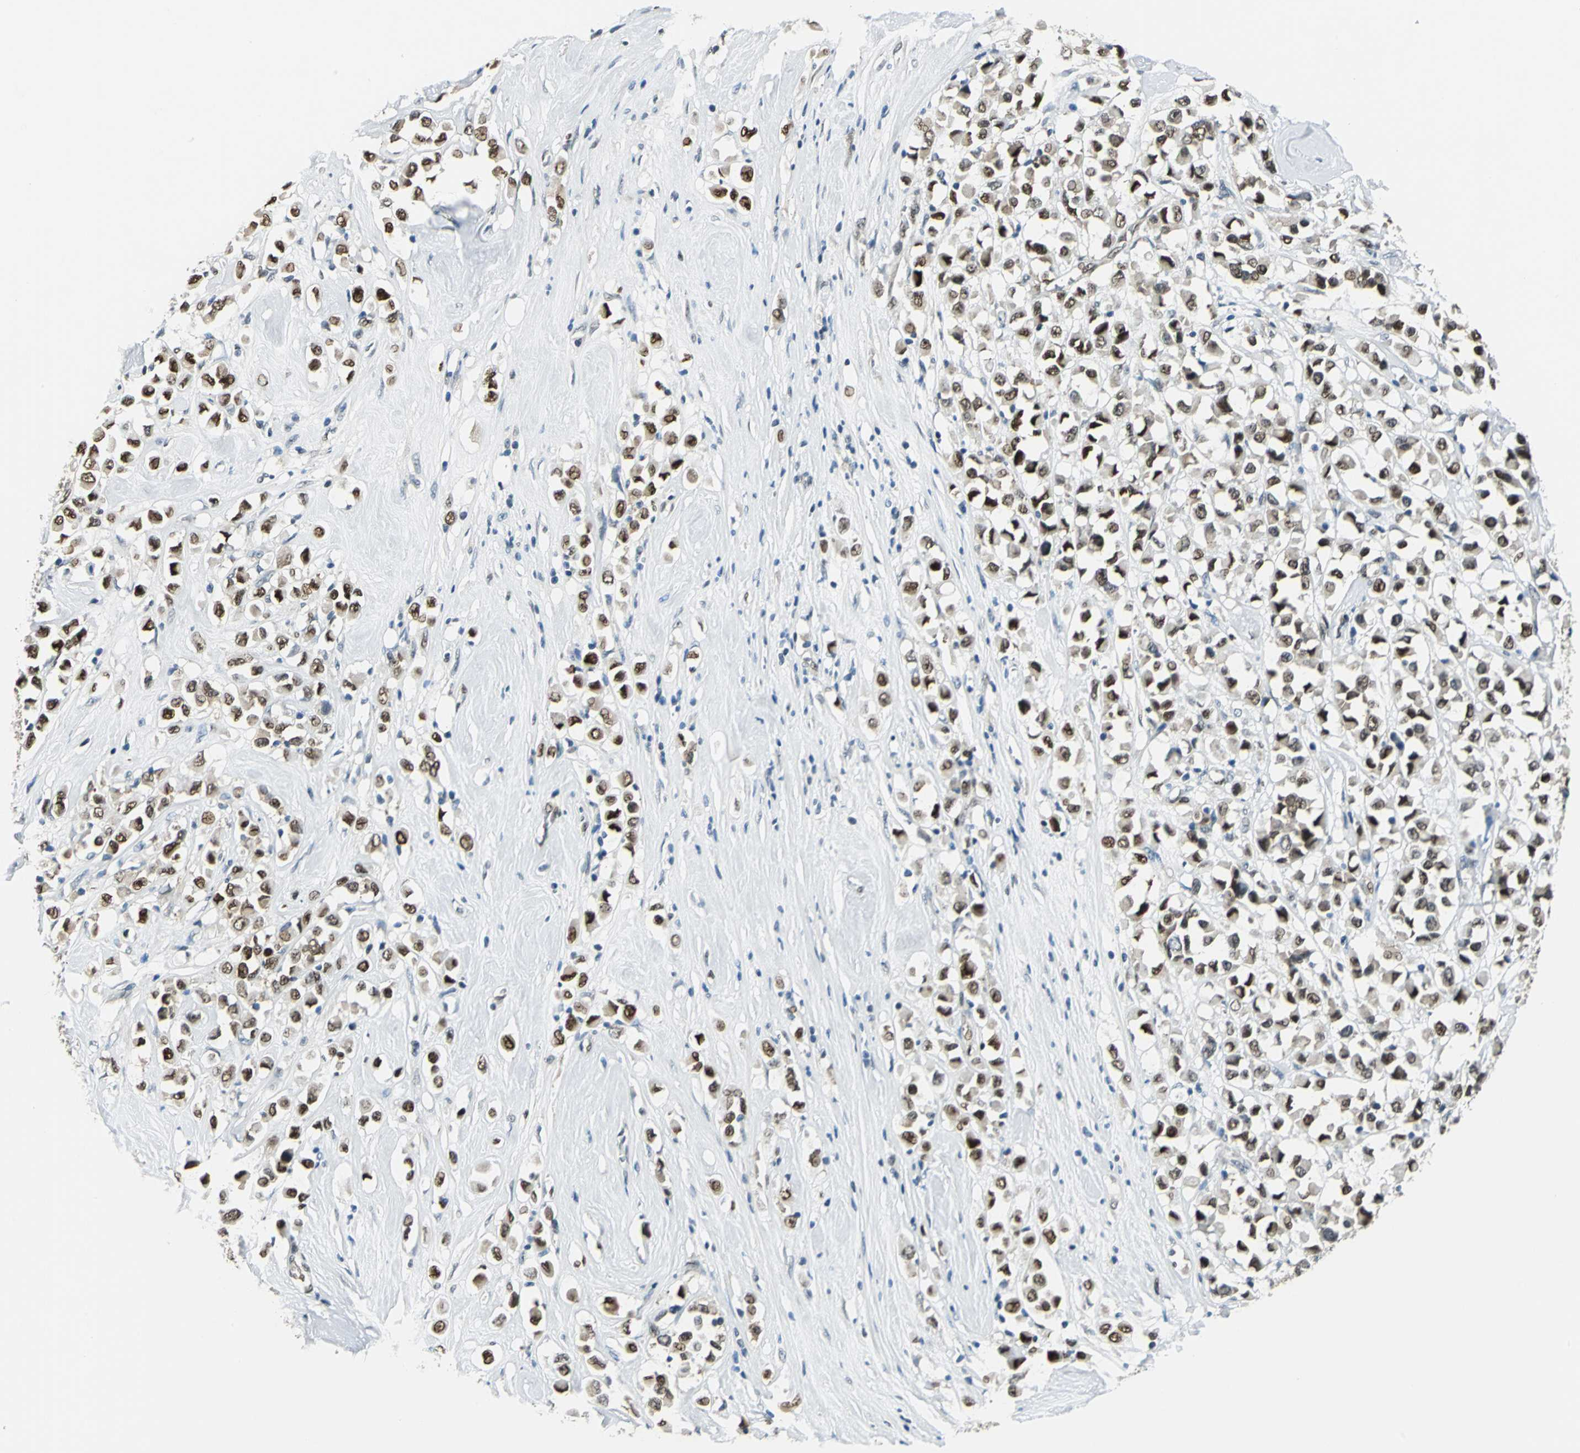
{"staining": {"intensity": "strong", "quantity": ">75%", "location": "nuclear"}, "tissue": "breast cancer", "cell_type": "Tumor cells", "image_type": "cancer", "snomed": [{"axis": "morphology", "description": "Duct carcinoma"}, {"axis": "topography", "description": "Breast"}], "caption": "Immunohistochemical staining of breast cancer shows high levels of strong nuclear positivity in about >75% of tumor cells.", "gene": "NFIA", "patient": {"sex": "female", "age": 61}}